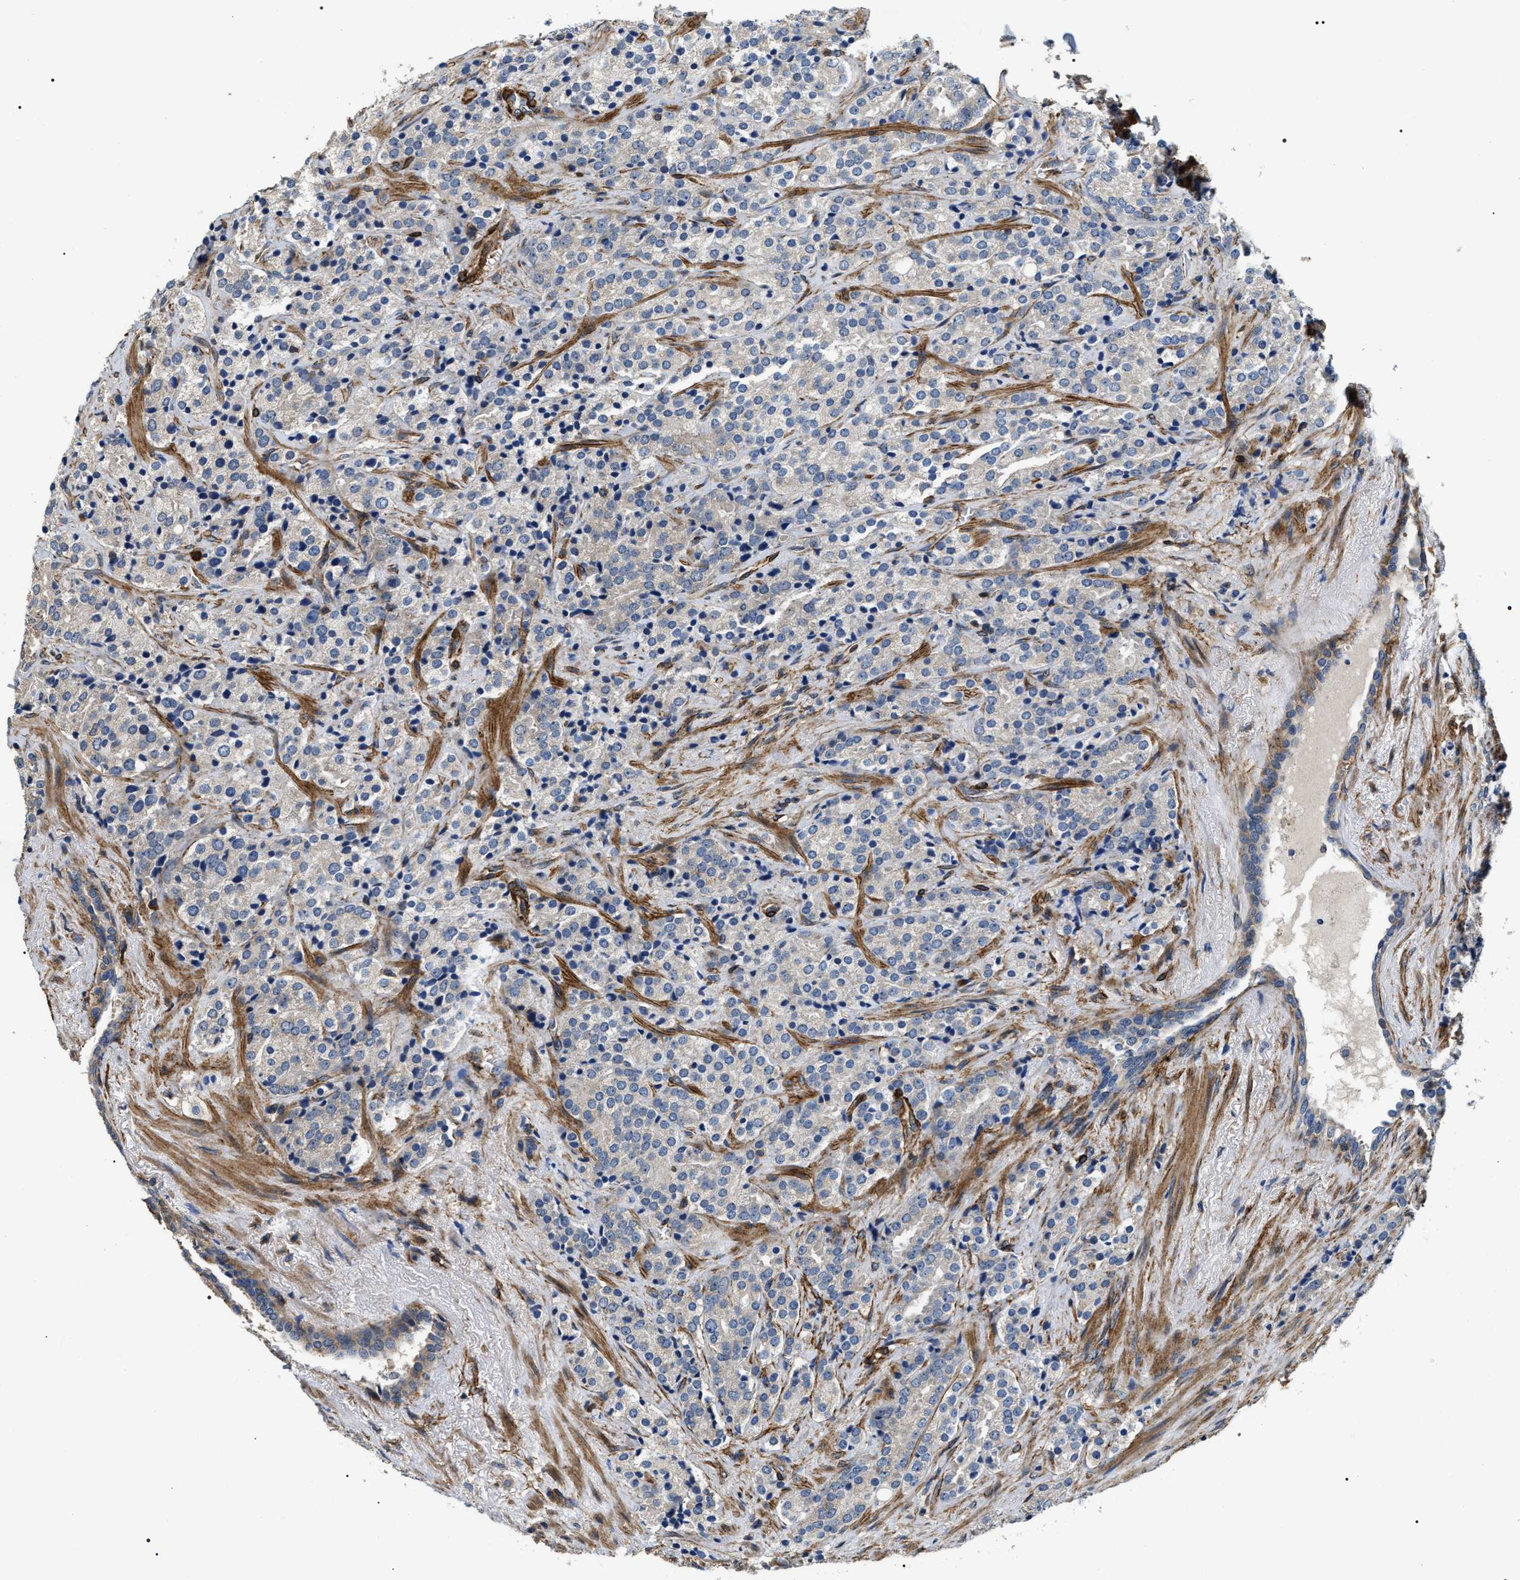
{"staining": {"intensity": "negative", "quantity": "none", "location": "none"}, "tissue": "prostate cancer", "cell_type": "Tumor cells", "image_type": "cancer", "snomed": [{"axis": "morphology", "description": "Adenocarcinoma, High grade"}, {"axis": "topography", "description": "Prostate"}], "caption": "Immunohistochemistry micrograph of human prostate cancer (high-grade adenocarcinoma) stained for a protein (brown), which shows no positivity in tumor cells. (DAB immunohistochemistry (IHC) visualized using brightfield microscopy, high magnification).", "gene": "ZC3HAV1L", "patient": {"sex": "male", "age": 71}}